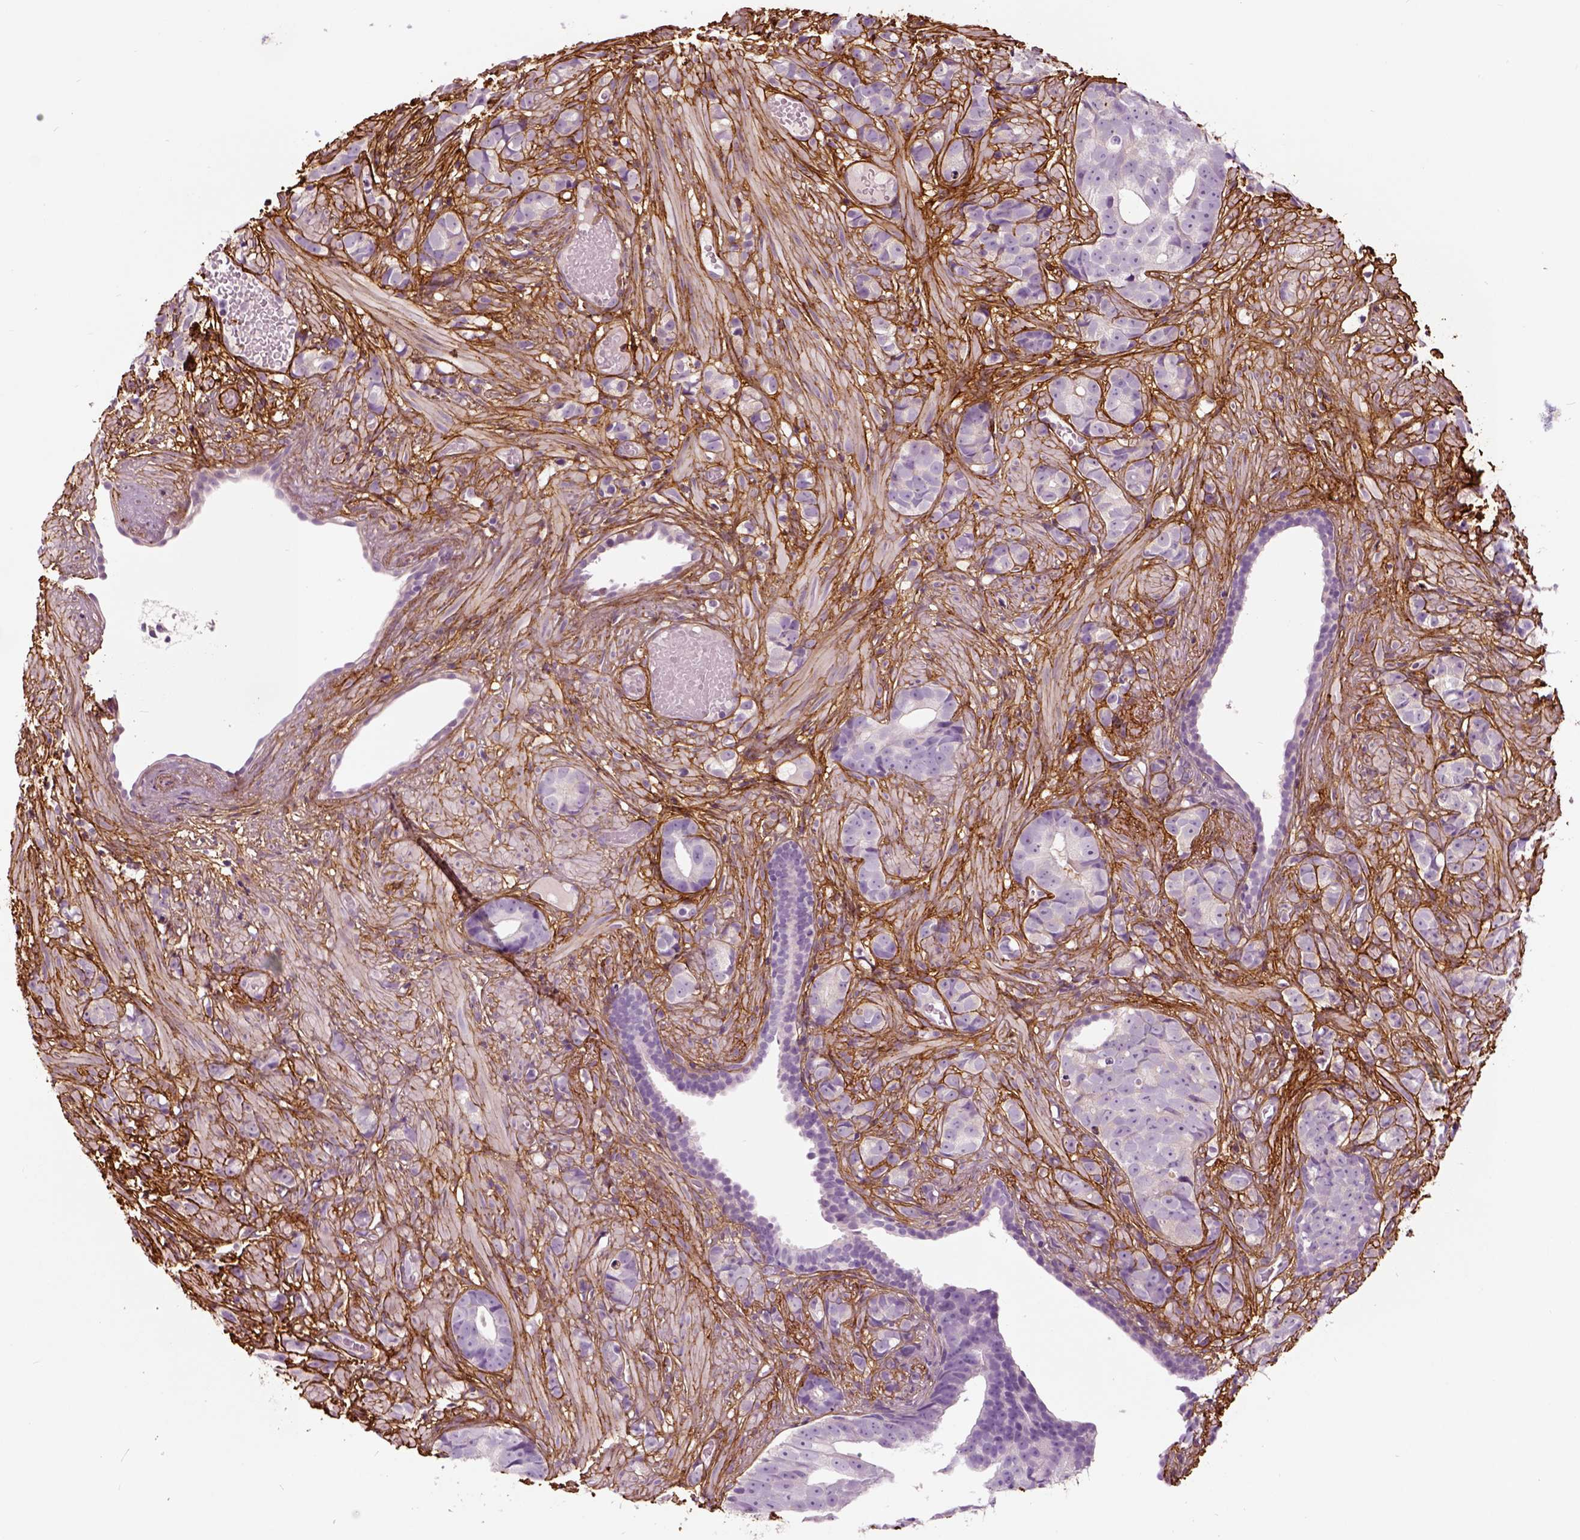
{"staining": {"intensity": "negative", "quantity": "none", "location": "none"}, "tissue": "prostate cancer", "cell_type": "Tumor cells", "image_type": "cancer", "snomed": [{"axis": "morphology", "description": "Adenocarcinoma, High grade"}, {"axis": "topography", "description": "Prostate"}], "caption": "High-grade adenocarcinoma (prostate) stained for a protein using immunohistochemistry (IHC) demonstrates no positivity tumor cells.", "gene": "COL6A2", "patient": {"sex": "male", "age": 81}}